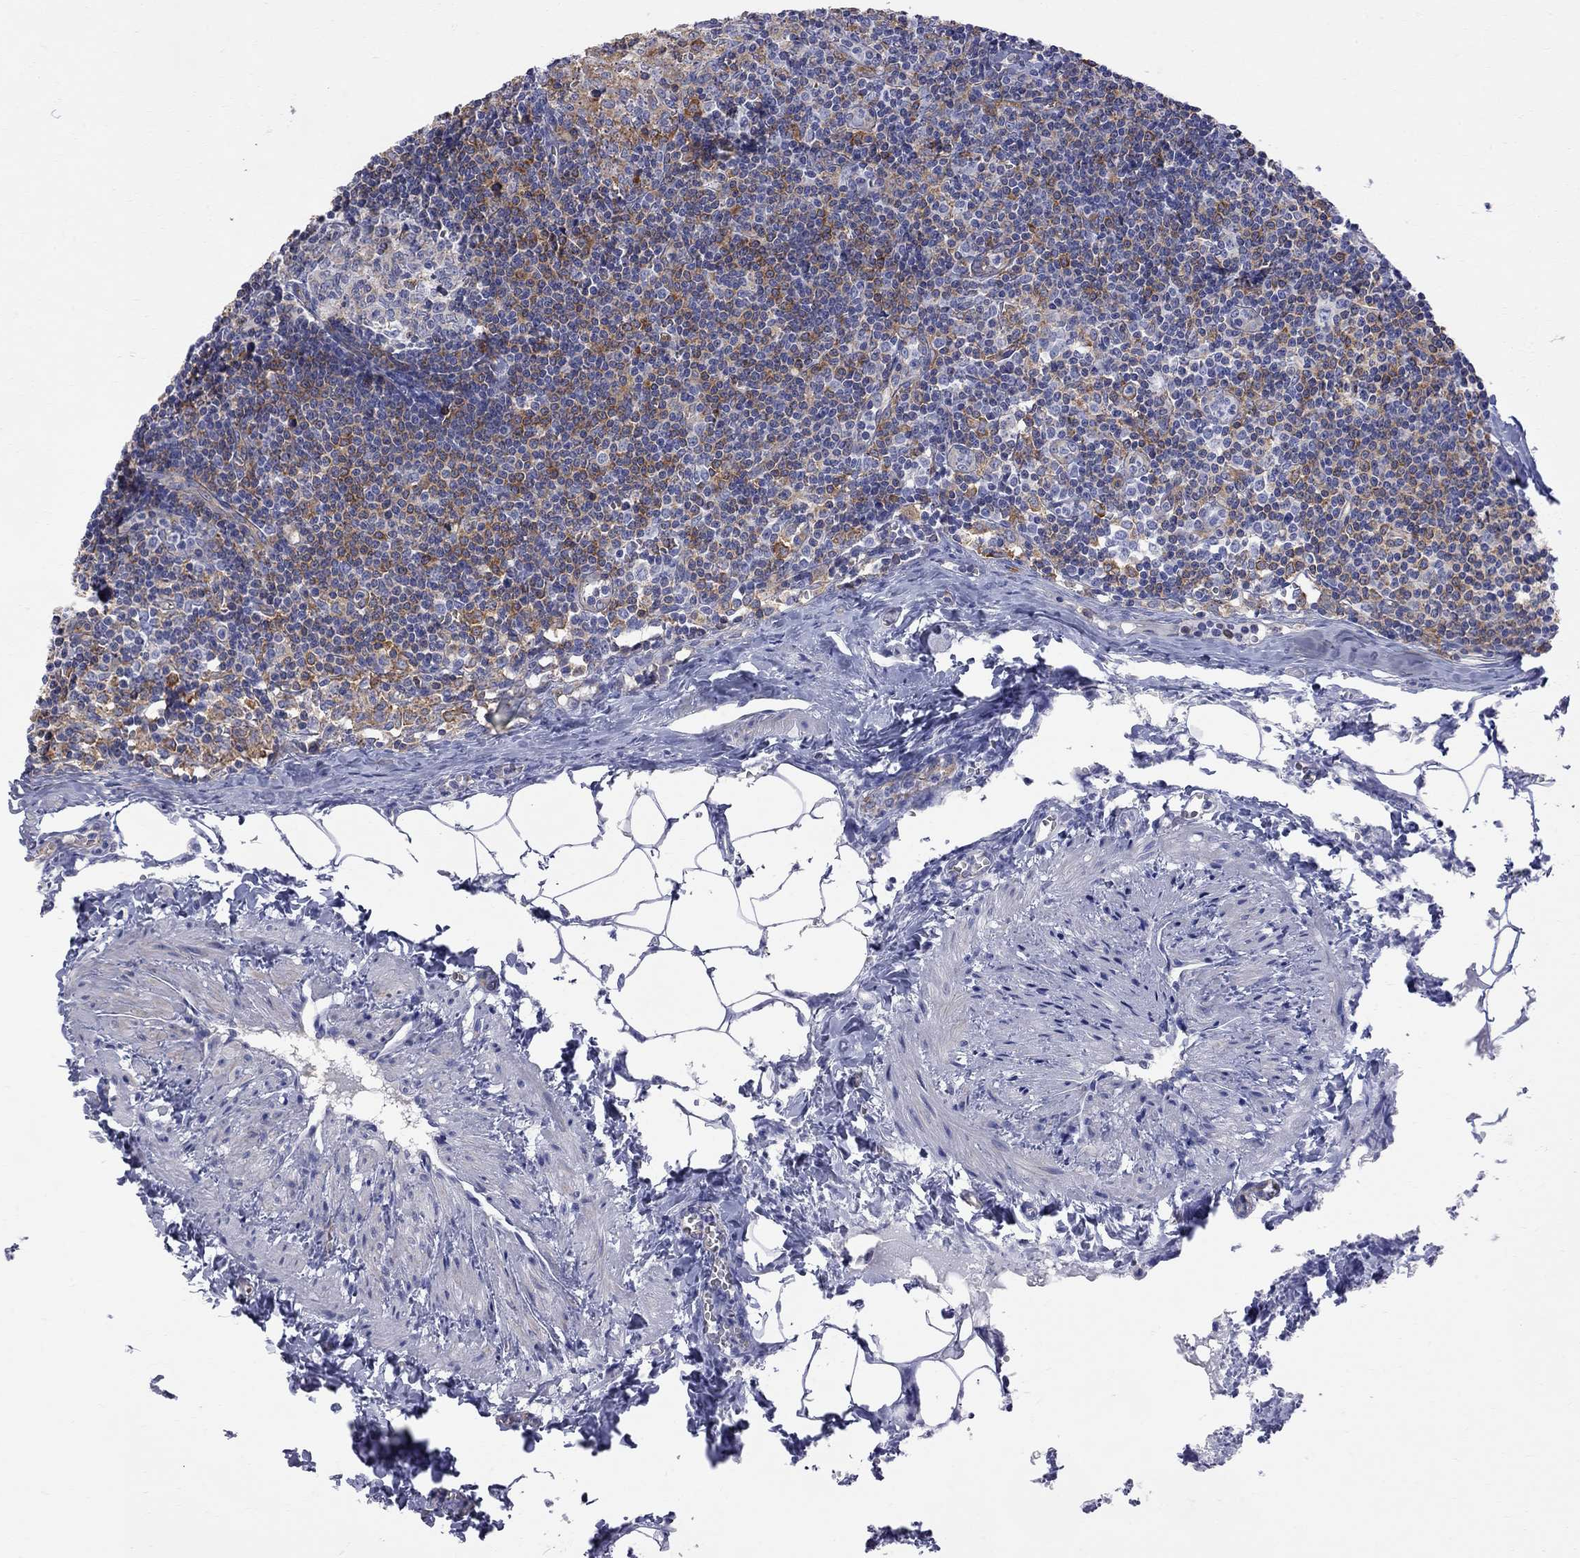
{"staining": {"intensity": "moderate", "quantity": "<25%", "location": "cytoplasmic/membranous"}, "tissue": "lymph node", "cell_type": "Germinal center cells", "image_type": "normal", "snomed": [{"axis": "morphology", "description": "Normal tissue, NOS"}, {"axis": "topography", "description": "Lymph node"}], "caption": "IHC (DAB) staining of normal lymph node reveals moderate cytoplasmic/membranous protein positivity in approximately <25% of germinal center cells.", "gene": "ABI3", "patient": {"sex": "female", "age": 51}}